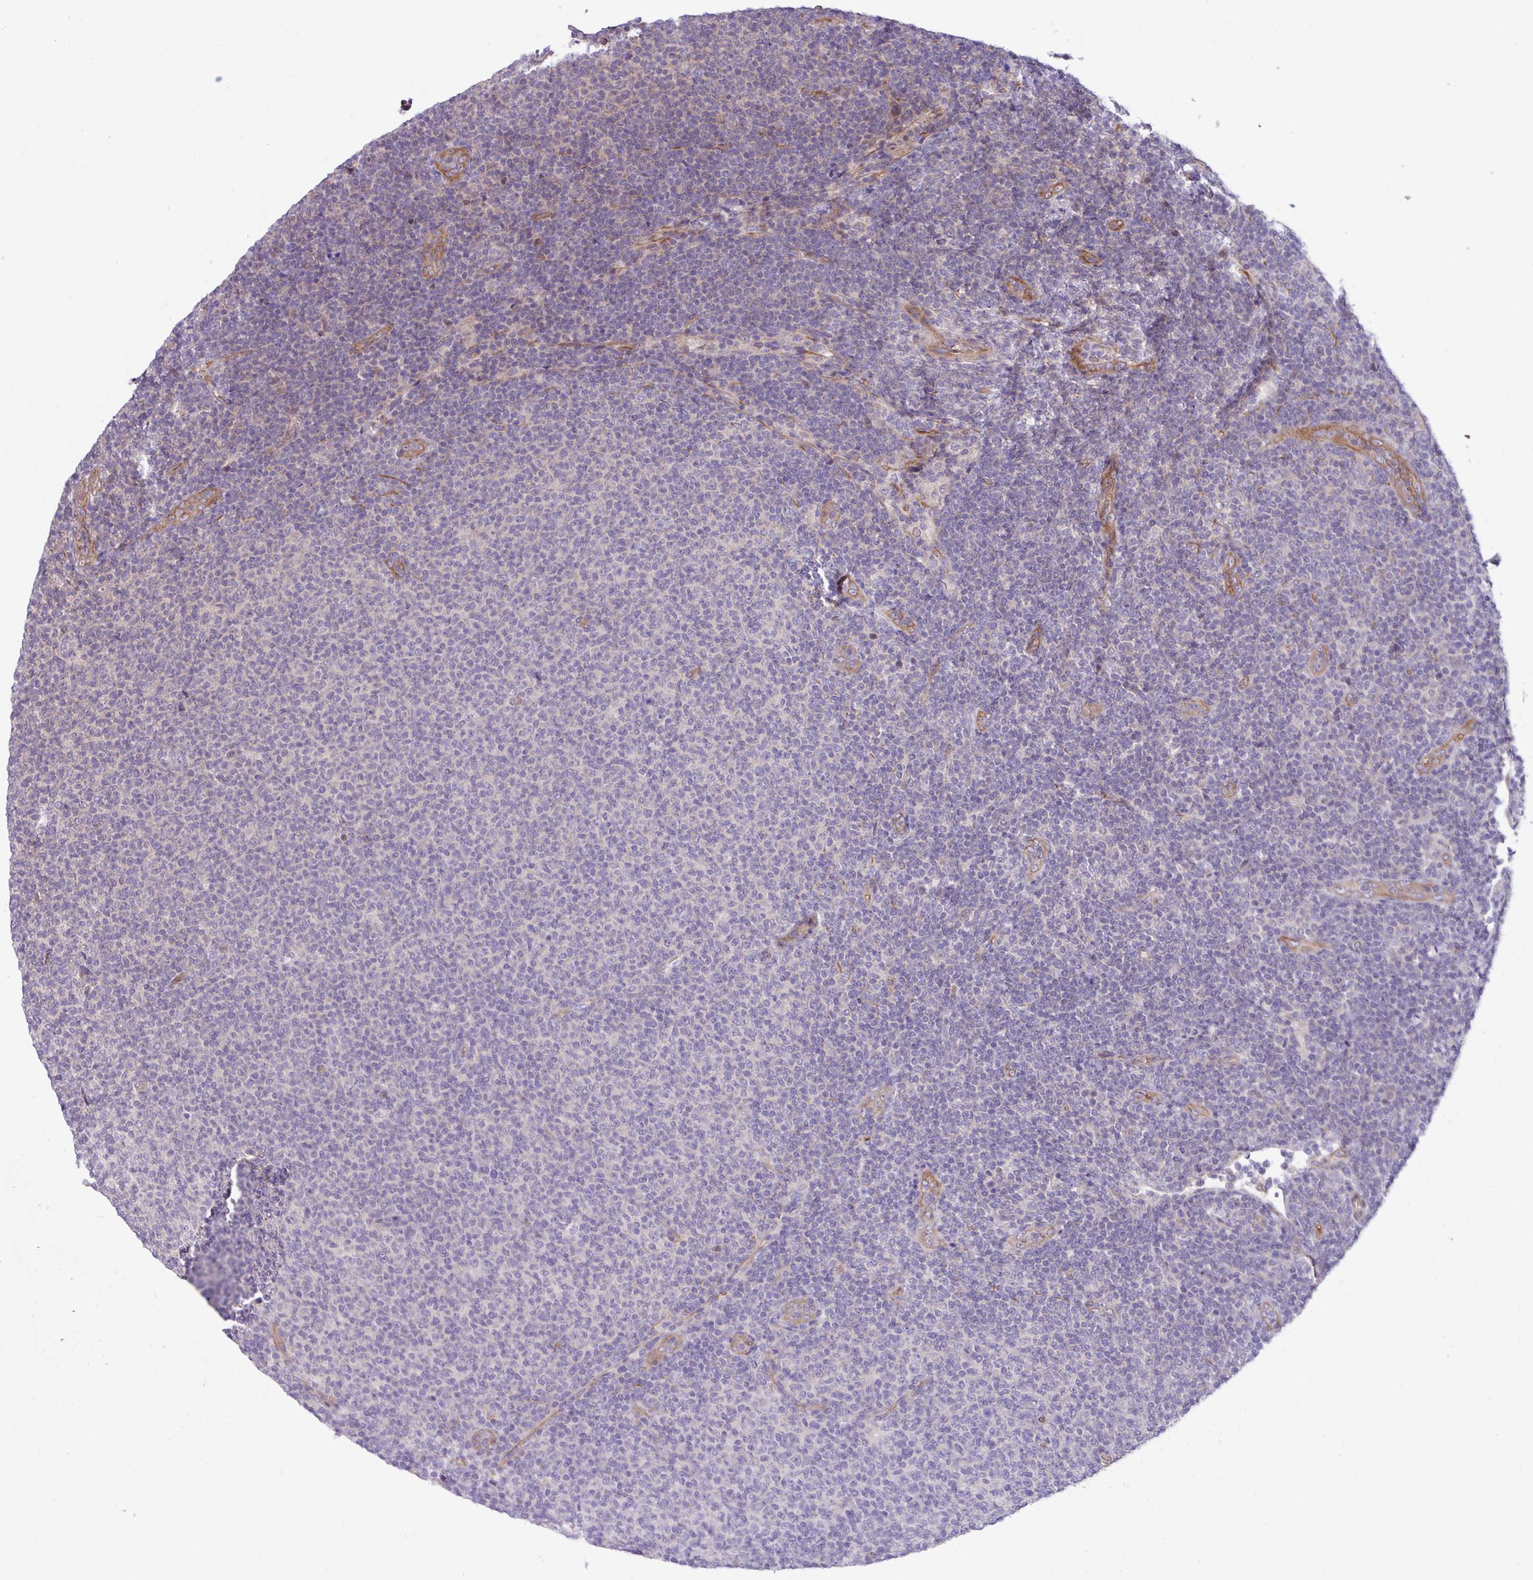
{"staining": {"intensity": "negative", "quantity": "none", "location": "none"}, "tissue": "lymphoma", "cell_type": "Tumor cells", "image_type": "cancer", "snomed": [{"axis": "morphology", "description": "Malignant lymphoma, non-Hodgkin's type, Low grade"}, {"axis": "topography", "description": "Lymph node"}], "caption": "This micrograph is of lymphoma stained with IHC to label a protein in brown with the nuclei are counter-stained blue. There is no expression in tumor cells.", "gene": "RAD21L1", "patient": {"sex": "male", "age": 66}}